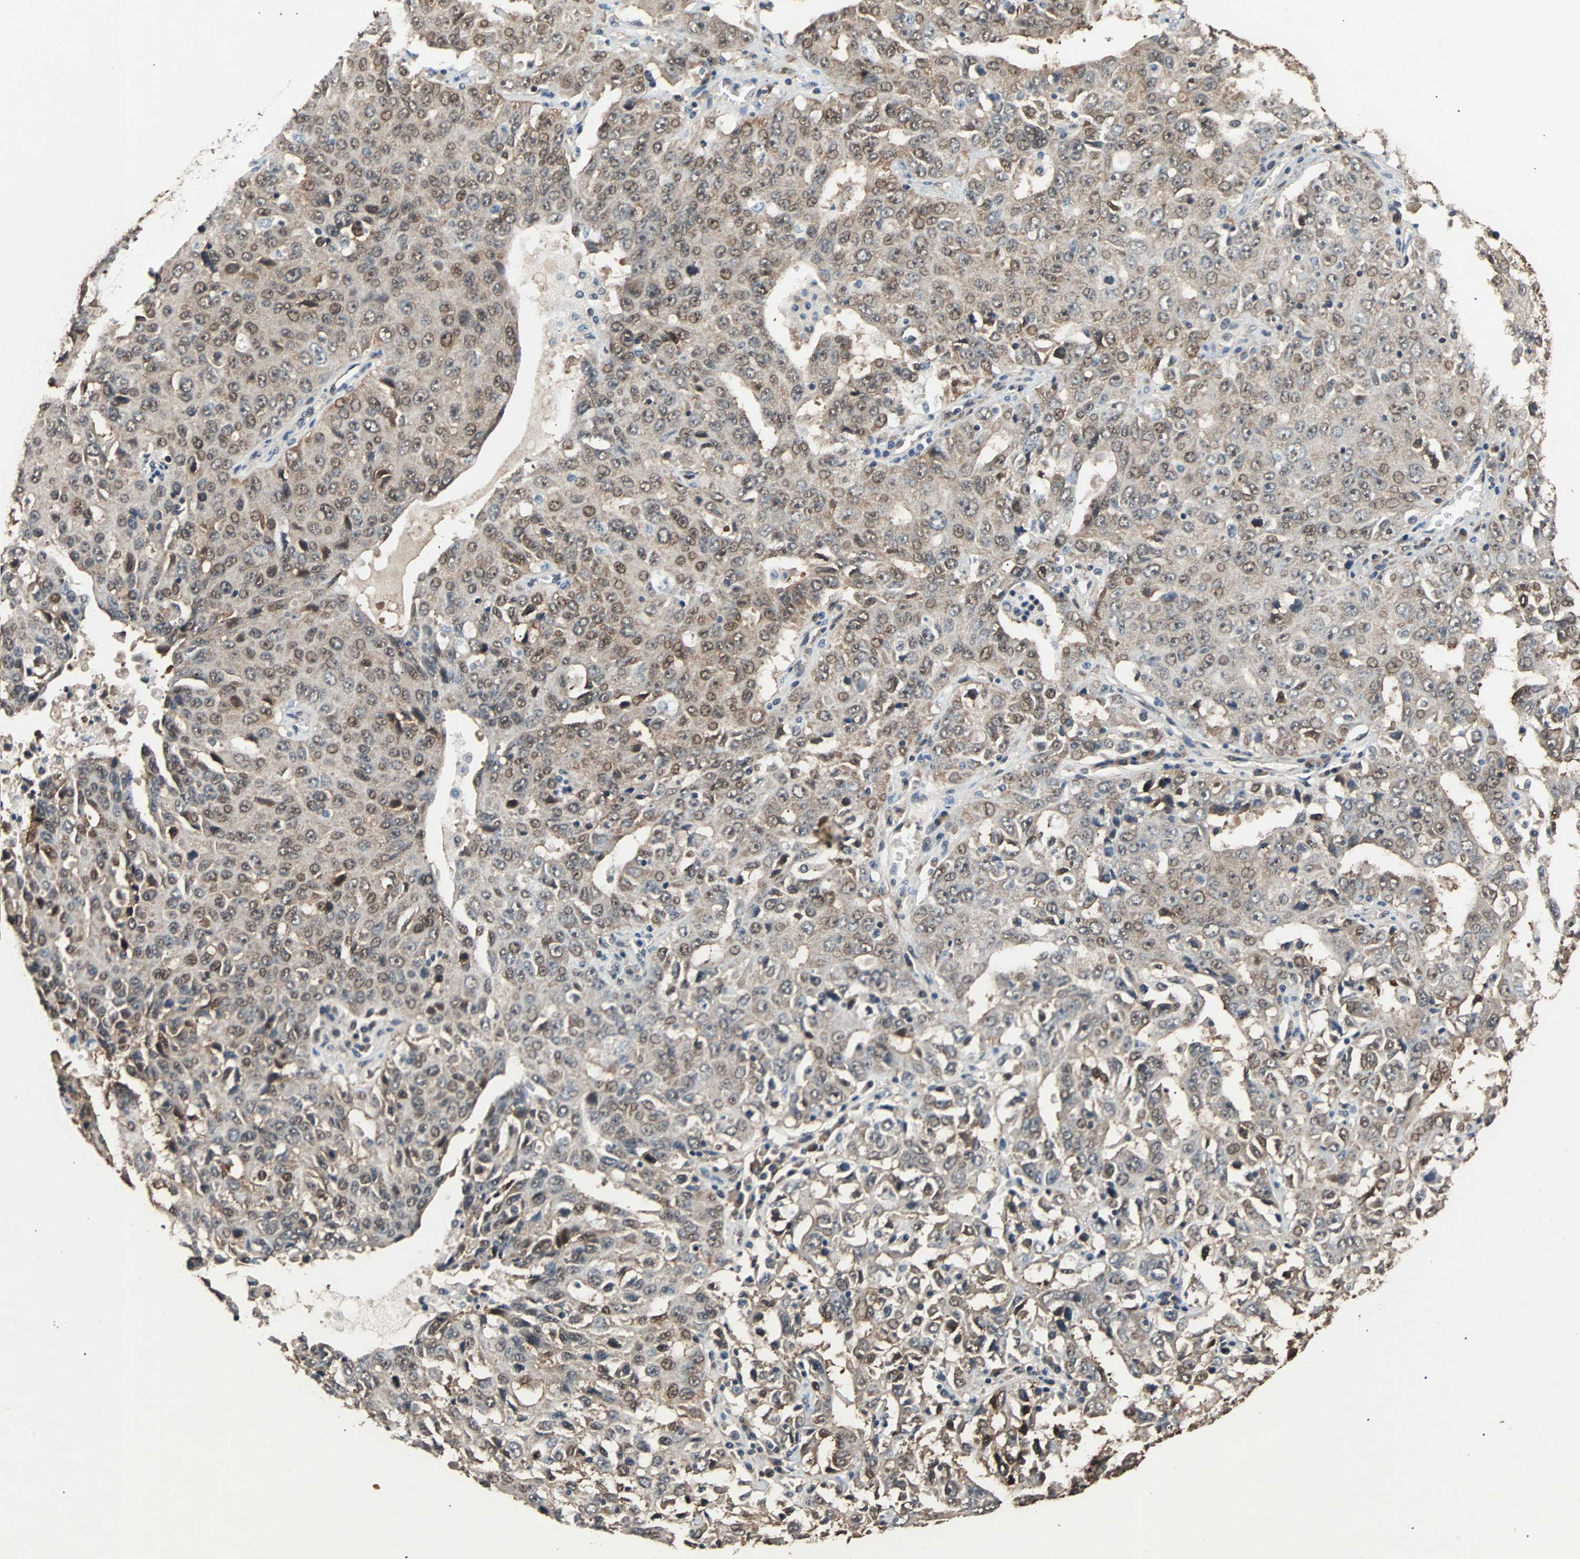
{"staining": {"intensity": "weak", "quantity": ">75%", "location": "cytoplasmic/membranous,nuclear"}, "tissue": "ovarian cancer", "cell_type": "Tumor cells", "image_type": "cancer", "snomed": [{"axis": "morphology", "description": "Carcinoma, endometroid"}, {"axis": "topography", "description": "Ovary"}], "caption": "Protein expression analysis of ovarian endometroid carcinoma reveals weak cytoplasmic/membranous and nuclear staining in approximately >75% of tumor cells. Immunohistochemistry stains the protein of interest in brown and the nuclei are stained blue.", "gene": "PRDX6", "patient": {"sex": "female", "age": 62}}